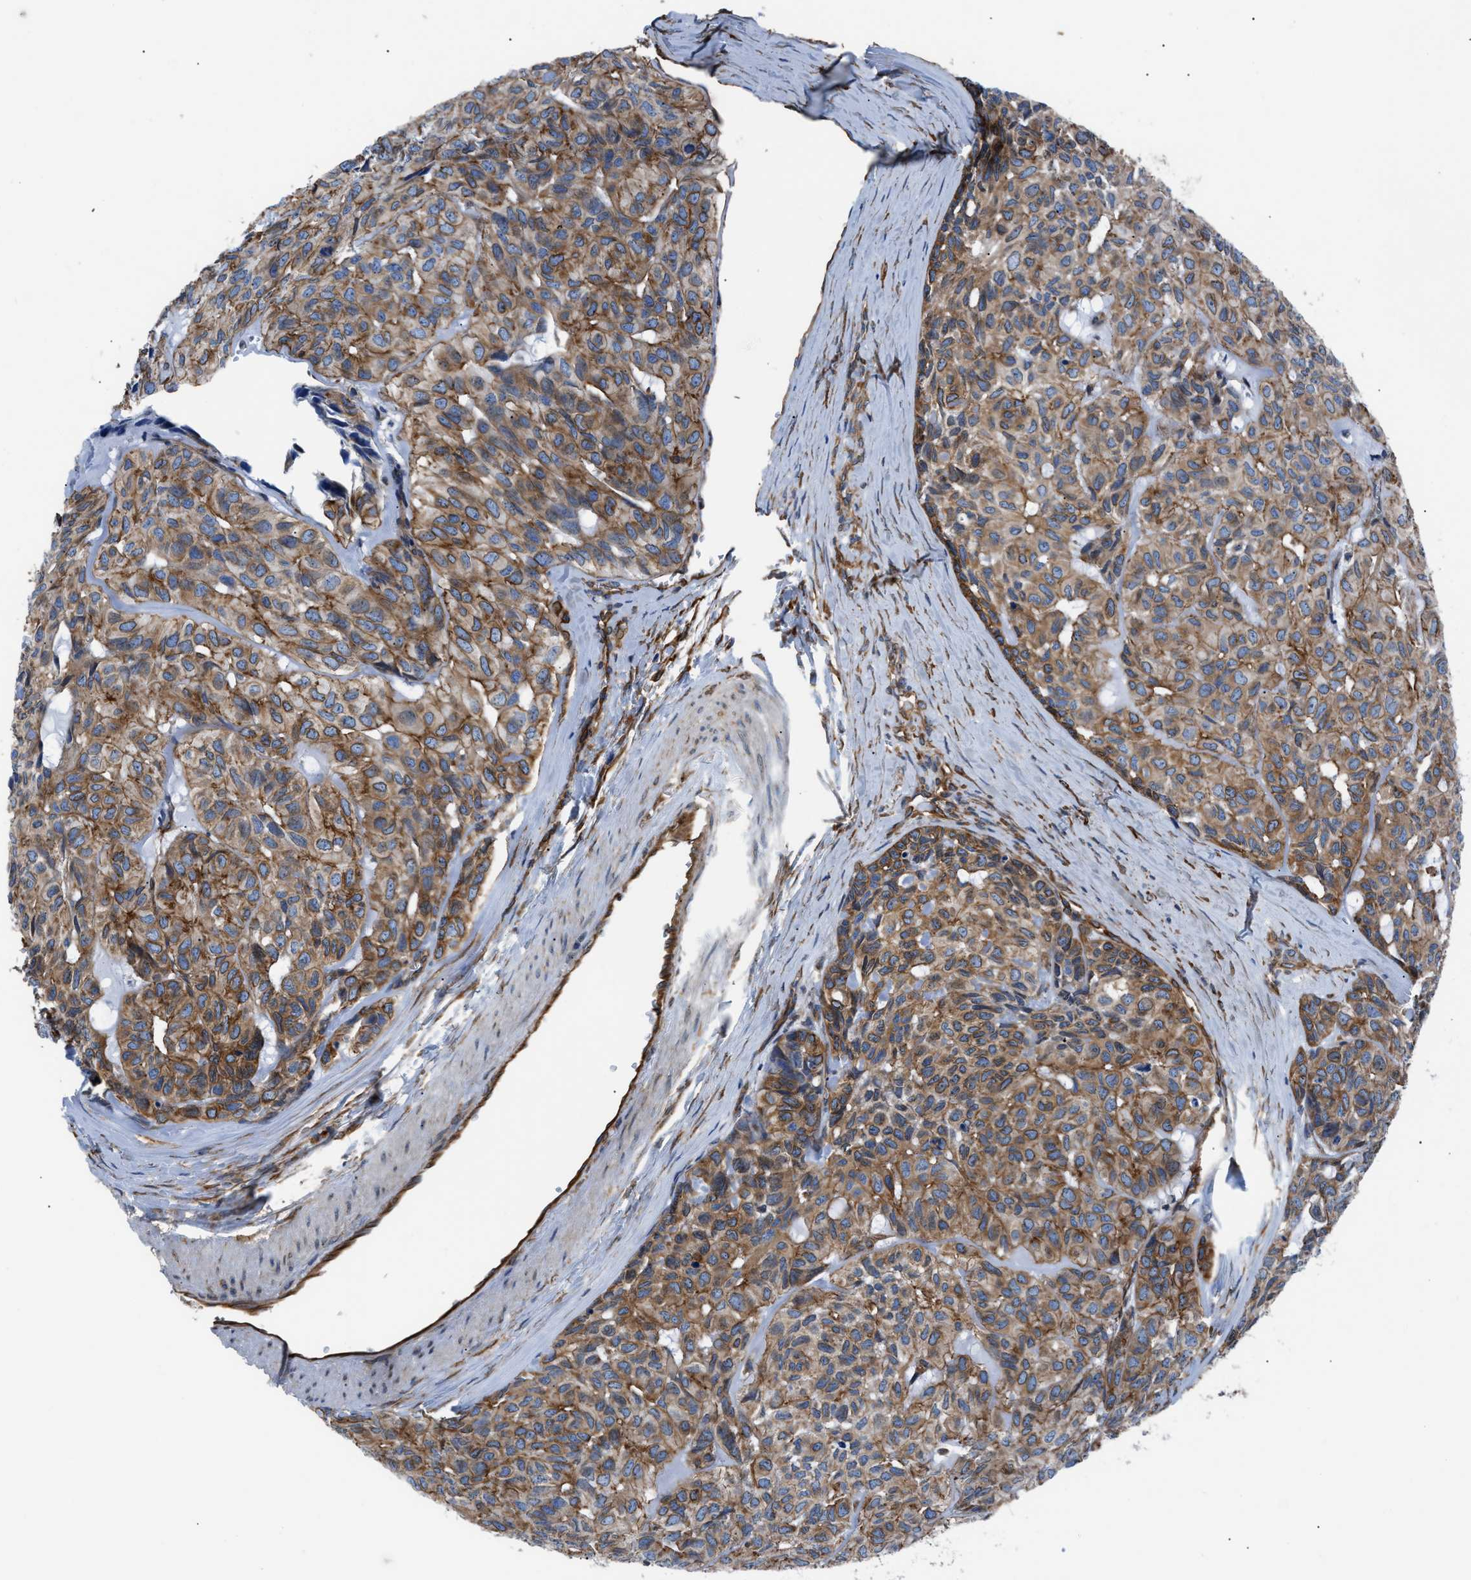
{"staining": {"intensity": "moderate", "quantity": ">75%", "location": "cytoplasmic/membranous"}, "tissue": "head and neck cancer", "cell_type": "Tumor cells", "image_type": "cancer", "snomed": [{"axis": "morphology", "description": "Adenocarcinoma, NOS"}, {"axis": "topography", "description": "Salivary gland, NOS"}, {"axis": "topography", "description": "Head-Neck"}], "caption": "Head and neck cancer (adenocarcinoma) stained with DAB immunohistochemistry reveals medium levels of moderate cytoplasmic/membranous positivity in about >75% of tumor cells.", "gene": "DMAC1", "patient": {"sex": "female", "age": 76}}